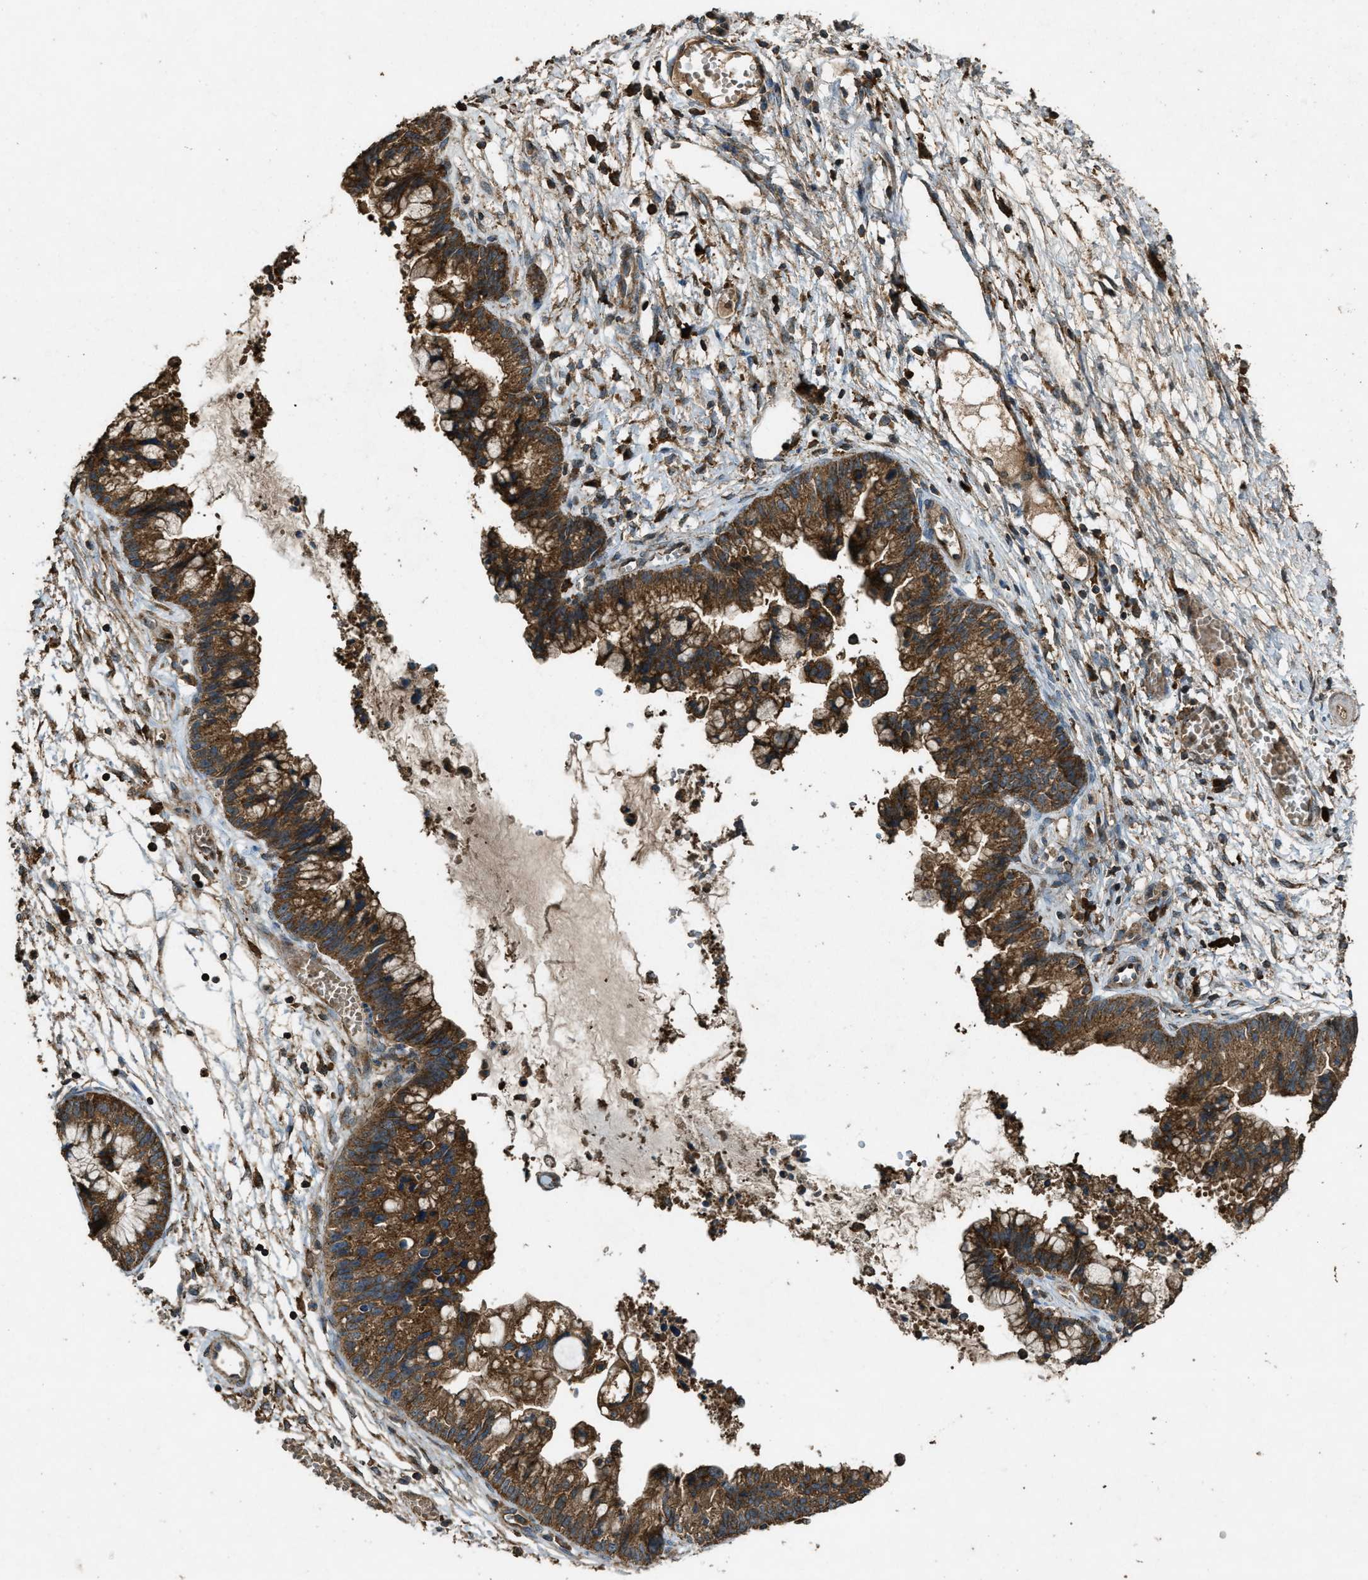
{"staining": {"intensity": "moderate", "quantity": ">75%", "location": "cytoplasmic/membranous"}, "tissue": "cervical cancer", "cell_type": "Tumor cells", "image_type": "cancer", "snomed": [{"axis": "morphology", "description": "Adenocarcinoma, NOS"}, {"axis": "topography", "description": "Cervix"}], "caption": "Adenocarcinoma (cervical) stained for a protein shows moderate cytoplasmic/membranous positivity in tumor cells. (Stains: DAB (3,3'-diaminobenzidine) in brown, nuclei in blue, Microscopy: brightfield microscopy at high magnification).", "gene": "MAP3K8", "patient": {"sex": "female", "age": 44}}